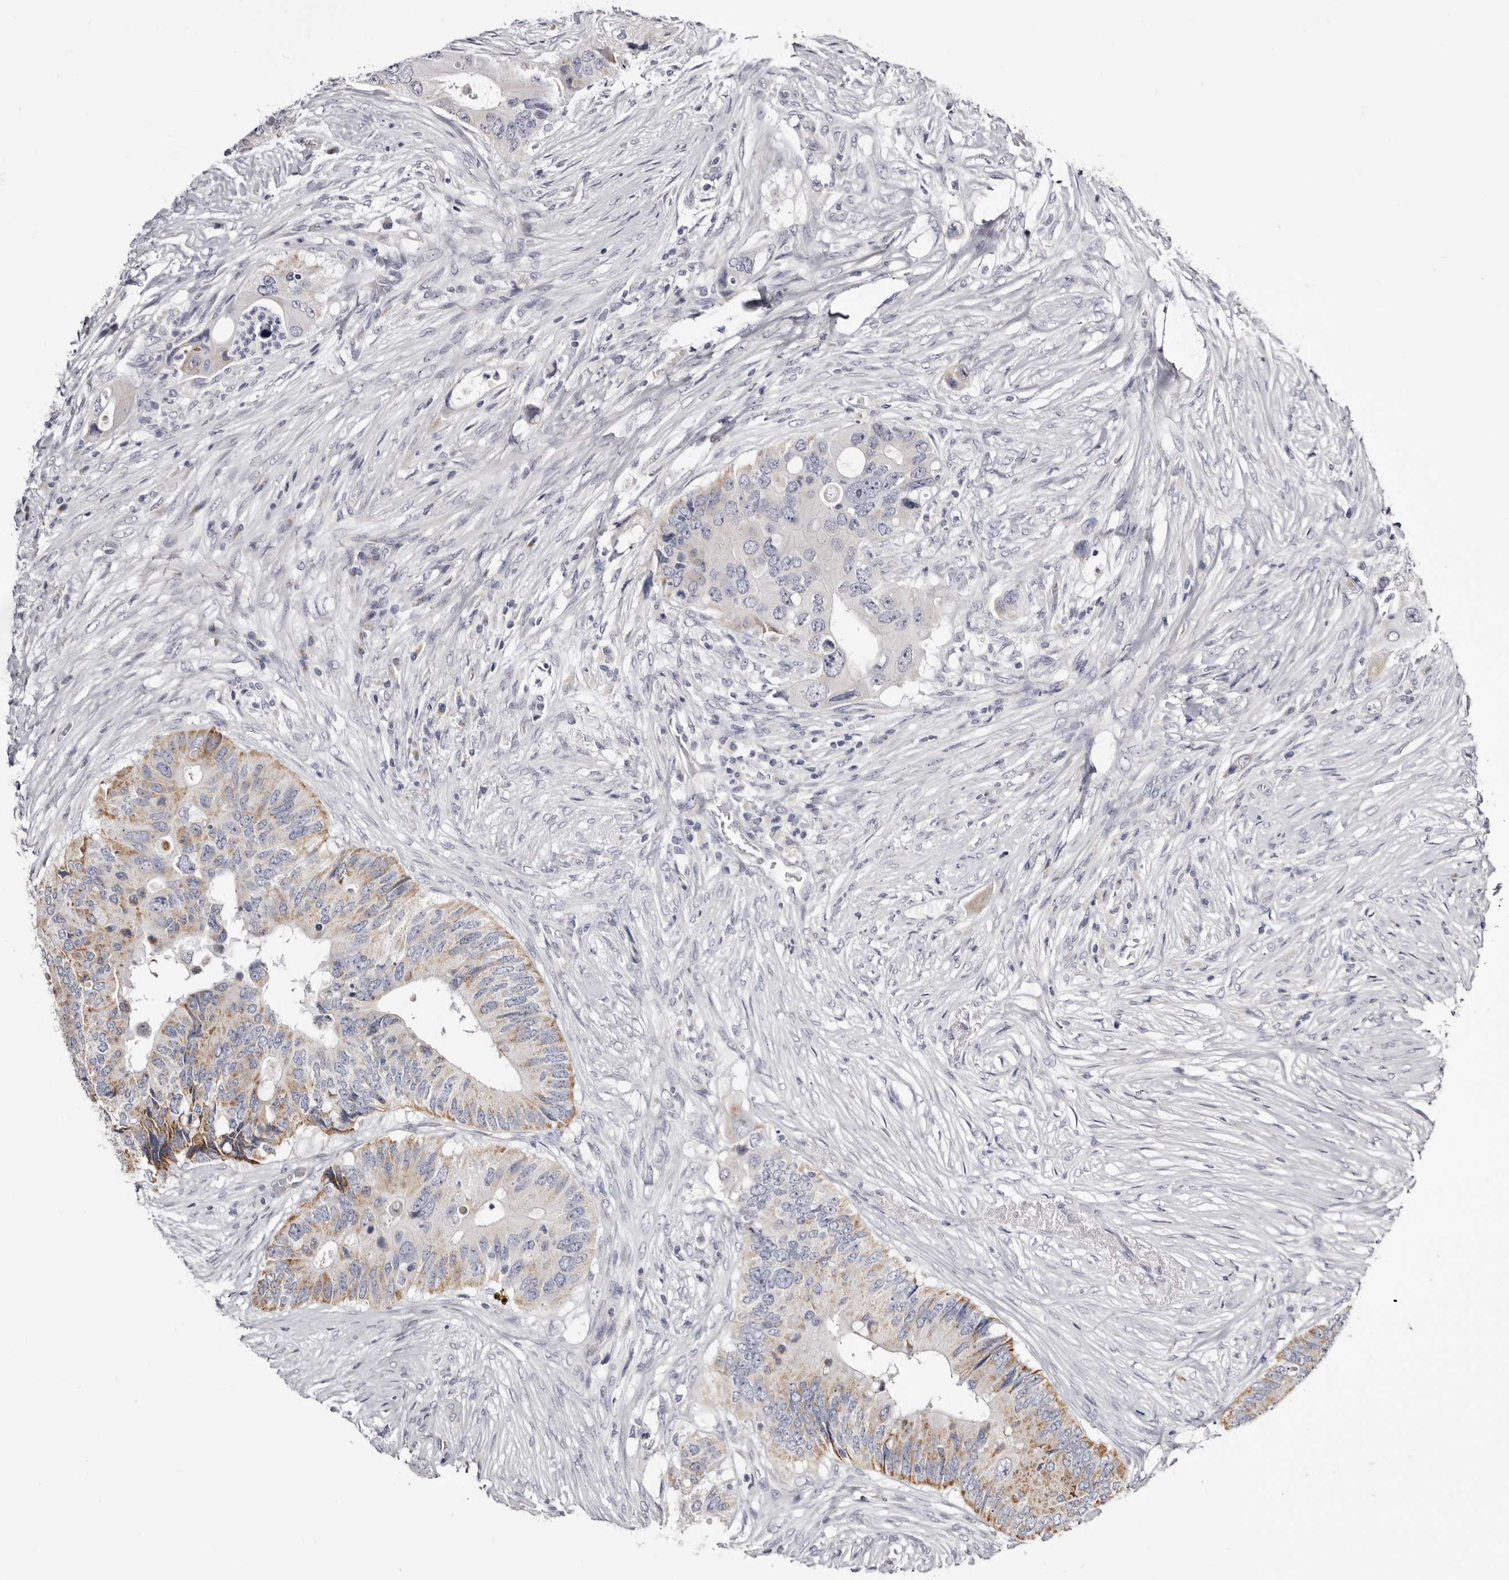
{"staining": {"intensity": "moderate", "quantity": "<25%", "location": "cytoplasmic/membranous"}, "tissue": "colorectal cancer", "cell_type": "Tumor cells", "image_type": "cancer", "snomed": [{"axis": "morphology", "description": "Adenocarcinoma, NOS"}, {"axis": "topography", "description": "Colon"}], "caption": "The photomicrograph demonstrates staining of adenocarcinoma (colorectal), revealing moderate cytoplasmic/membranous protein expression (brown color) within tumor cells.", "gene": "CASQ1", "patient": {"sex": "male", "age": 71}}